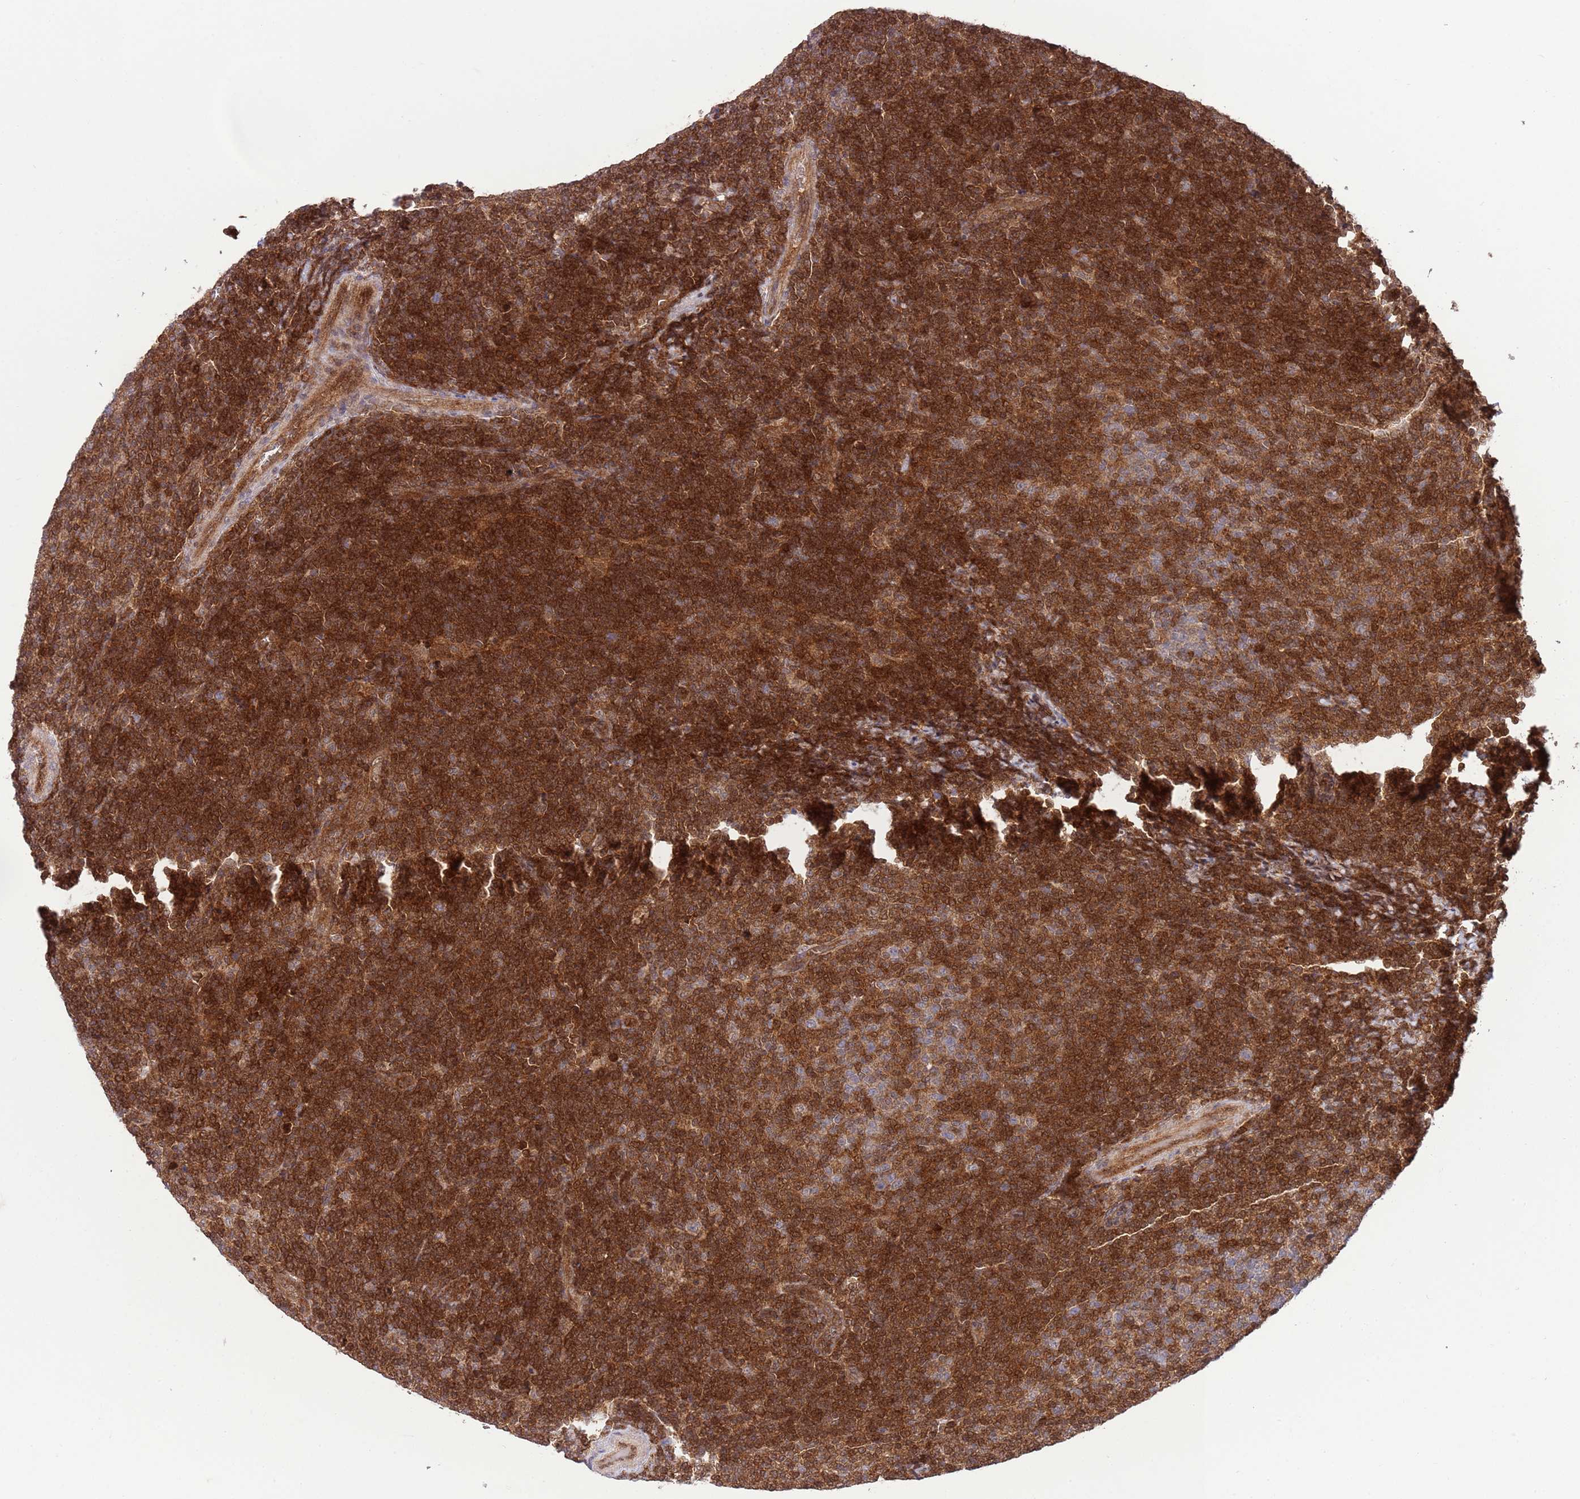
{"staining": {"intensity": "strong", "quantity": ">75%", "location": "cytoplasmic/membranous,nuclear"}, "tissue": "lymphoma", "cell_type": "Tumor cells", "image_type": "cancer", "snomed": [{"axis": "morphology", "description": "Malignant lymphoma, non-Hodgkin's type, Low grade"}, {"axis": "topography", "description": "Lymph node"}], "caption": "There is high levels of strong cytoplasmic/membranous and nuclear staining in tumor cells of lymphoma, as demonstrated by immunohistochemical staining (brown color).", "gene": "HDHD2", "patient": {"sex": "male", "age": 66}}